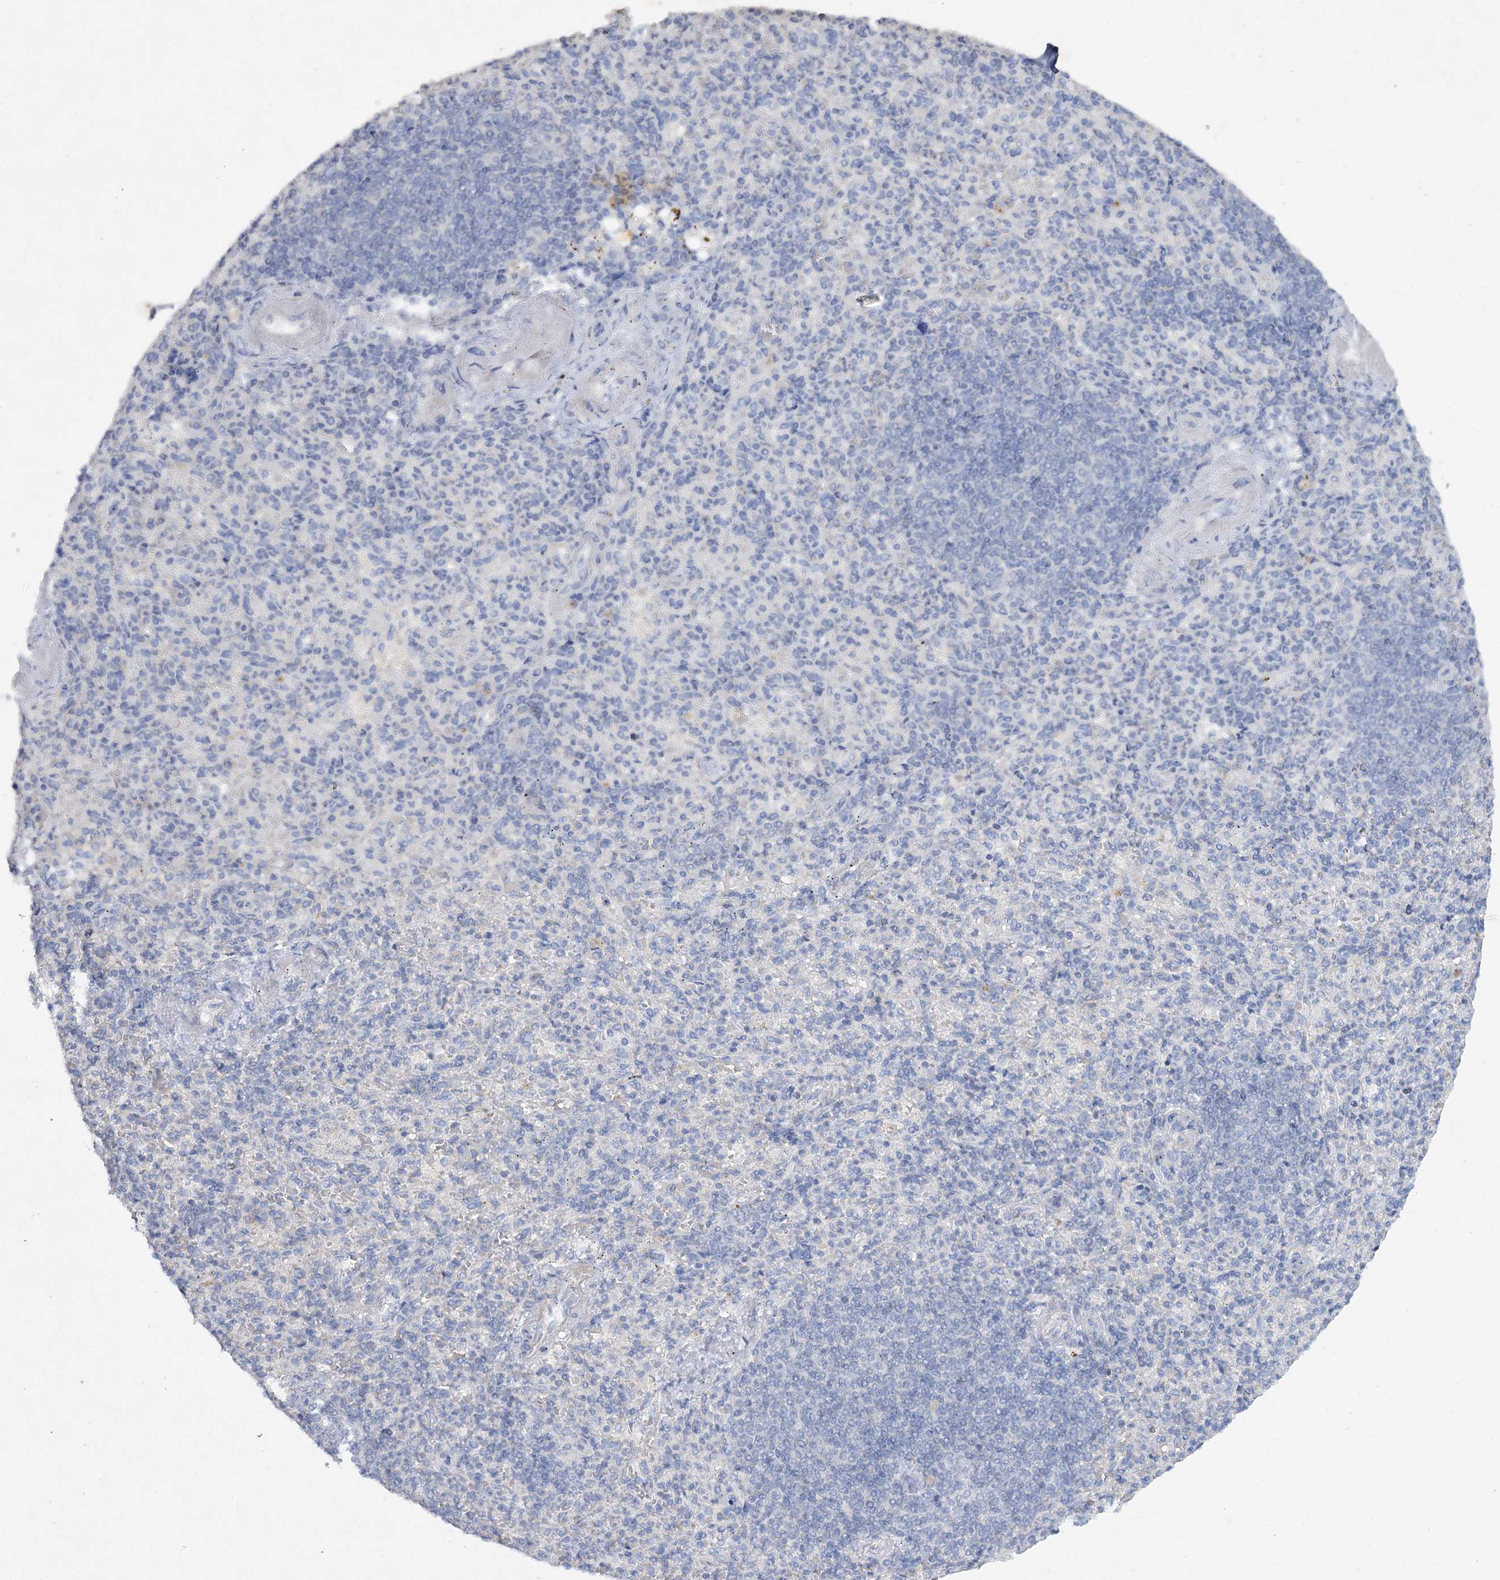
{"staining": {"intensity": "negative", "quantity": "none", "location": "none"}, "tissue": "spleen", "cell_type": "Cells in red pulp", "image_type": "normal", "snomed": [{"axis": "morphology", "description": "Normal tissue, NOS"}, {"axis": "topography", "description": "Spleen"}], "caption": "Immunohistochemistry of benign spleen shows no positivity in cells in red pulp. (DAB immunohistochemistry, high magnification).", "gene": "MAP3K13", "patient": {"sex": "female", "age": 74}}